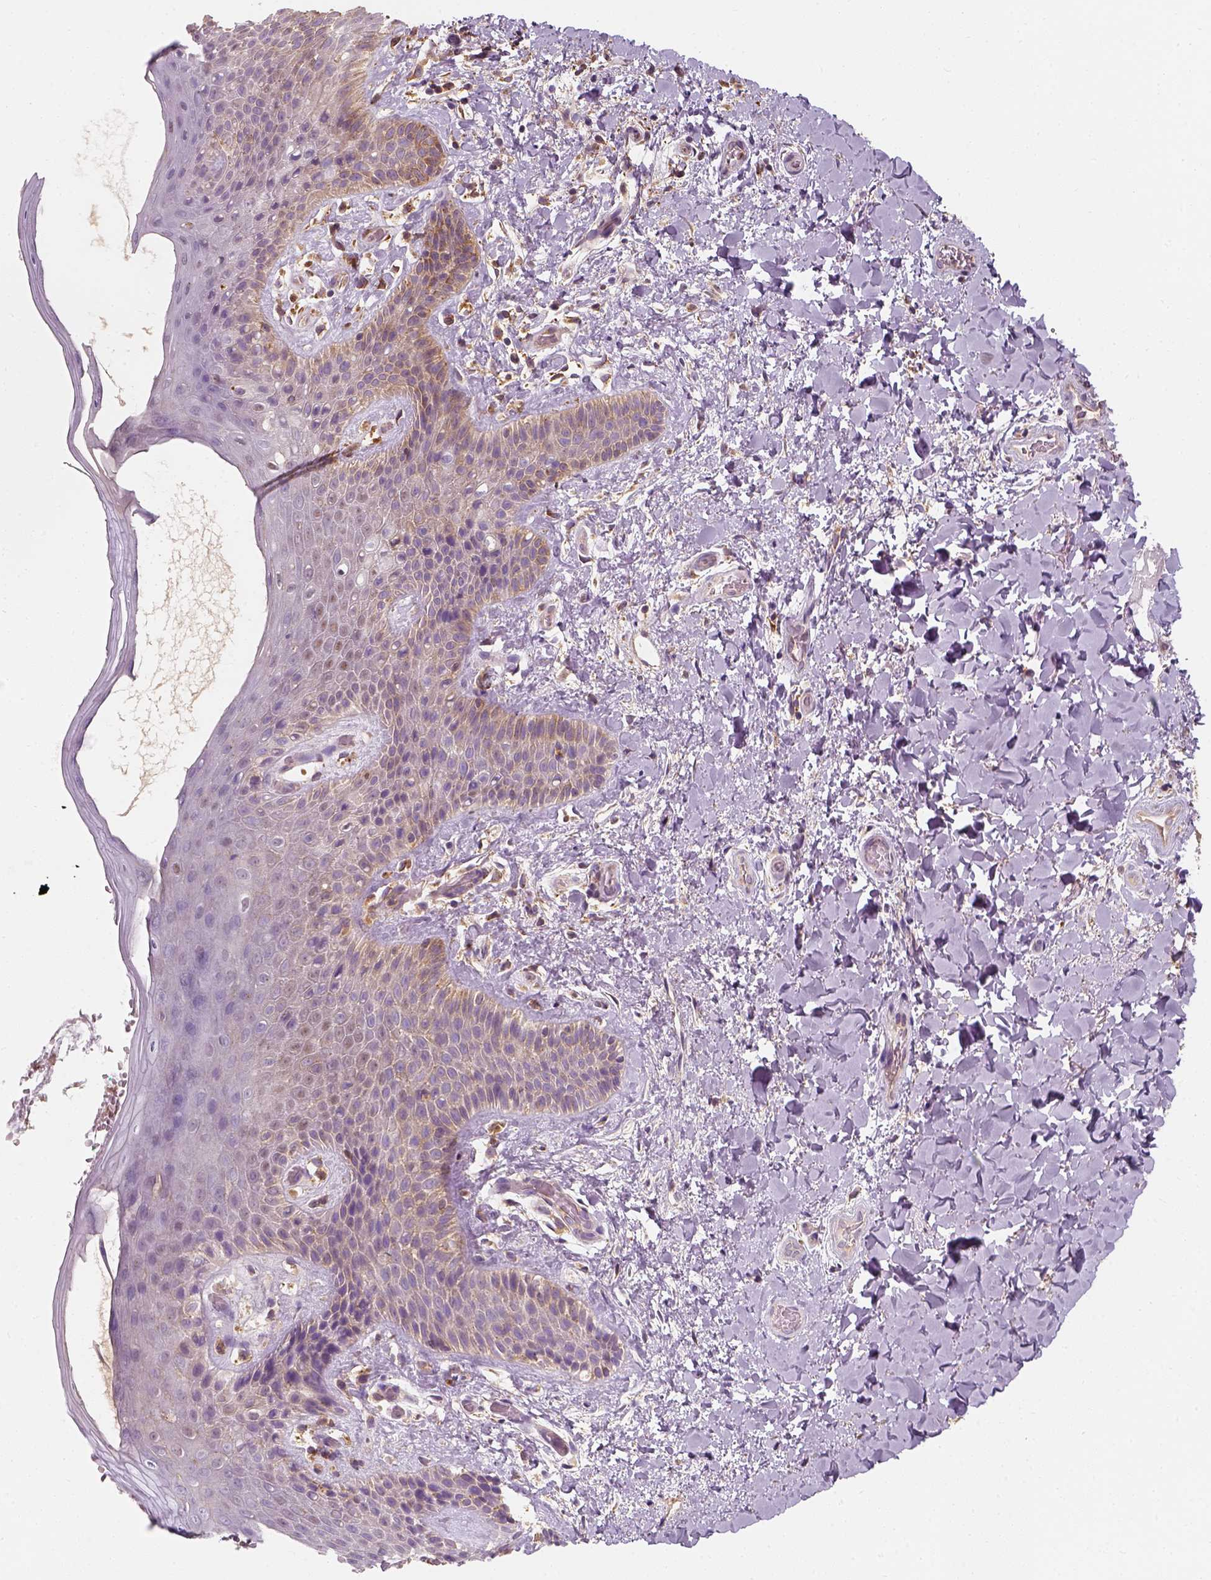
{"staining": {"intensity": "moderate", "quantity": "25%-75%", "location": "nuclear"}, "tissue": "skin", "cell_type": "Epidermal cells", "image_type": "normal", "snomed": [{"axis": "morphology", "description": "Normal tissue, NOS"}, {"axis": "topography", "description": "Anal"}], "caption": "This image demonstrates immunohistochemistry staining of benign human skin, with medium moderate nuclear staining in about 25%-75% of epidermal cells.", "gene": "SQSTM1", "patient": {"sex": "male", "age": 36}}